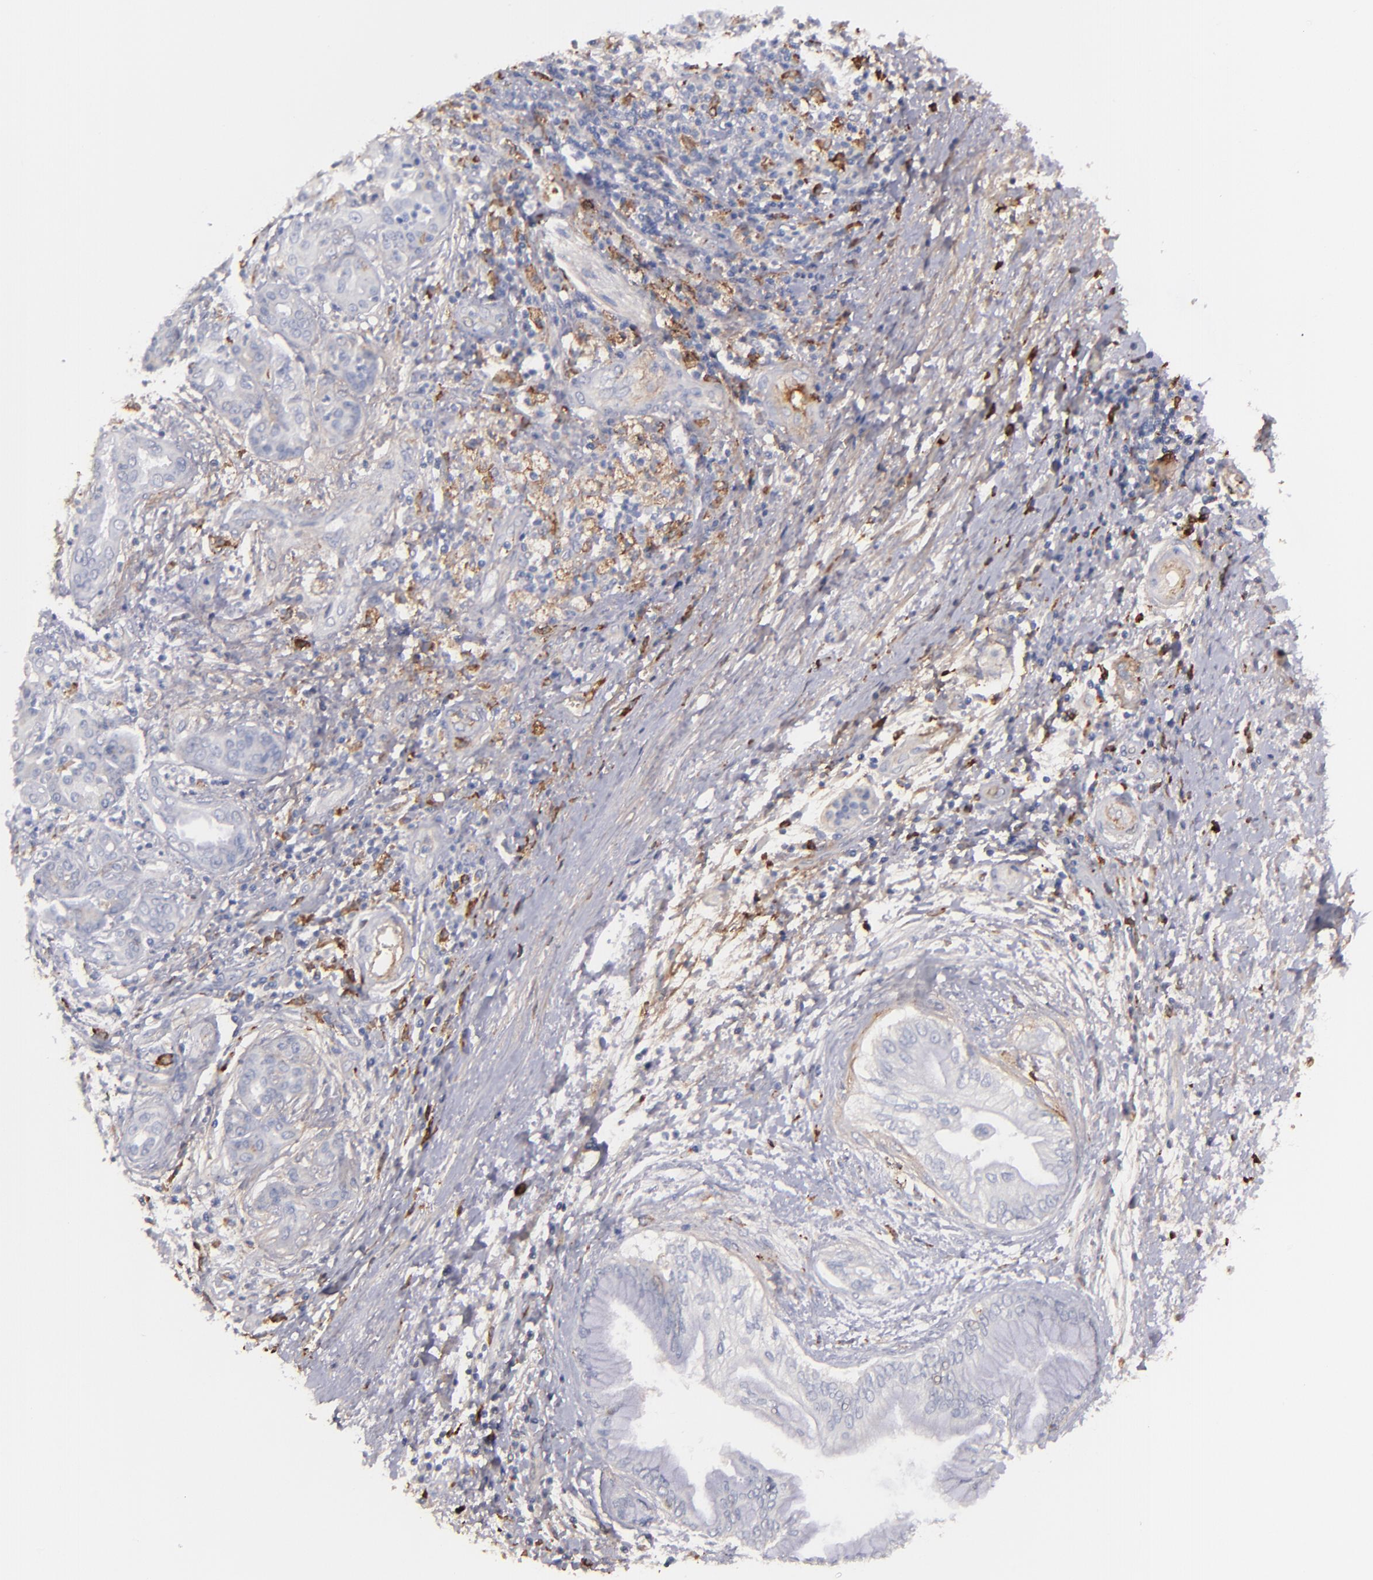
{"staining": {"intensity": "weak", "quantity": "<25%", "location": "cytoplasmic/membranous"}, "tissue": "pancreatic cancer", "cell_type": "Tumor cells", "image_type": "cancer", "snomed": [{"axis": "morphology", "description": "Adenocarcinoma, NOS"}, {"axis": "topography", "description": "Pancreas"}], "caption": "Immunohistochemical staining of pancreatic adenocarcinoma displays no significant staining in tumor cells.", "gene": "C1QA", "patient": {"sex": "female", "age": 70}}